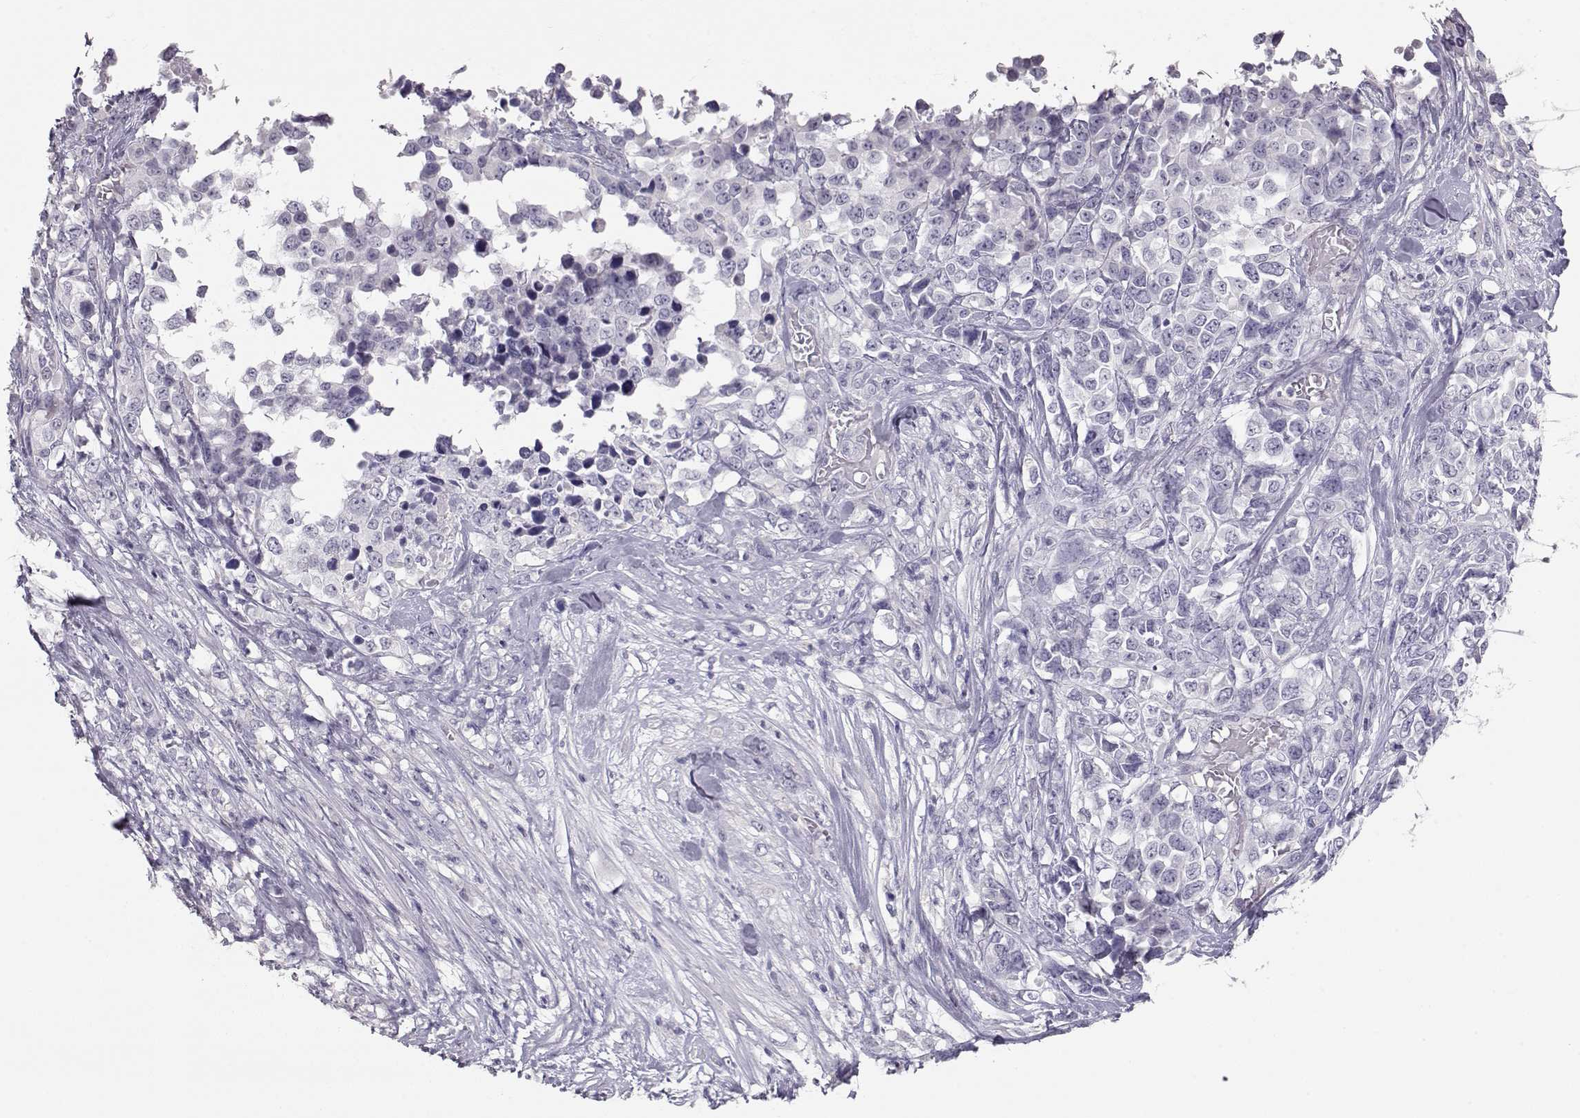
{"staining": {"intensity": "negative", "quantity": "none", "location": "none"}, "tissue": "melanoma", "cell_type": "Tumor cells", "image_type": "cancer", "snomed": [{"axis": "morphology", "description": "Malignant melanoma, Metastatic site"}, {"axis": "topography", "description": "Skin"}], "caption": "There is no significant staining in tumor cells of malignant melanoma (metastatic site). (Brightfield microscopy of DAB (3,3'-diaminobenzidine) IHC at high magnification).", "gene": "SLC18A1", "patient": {"sex": "male", "age": 84}}